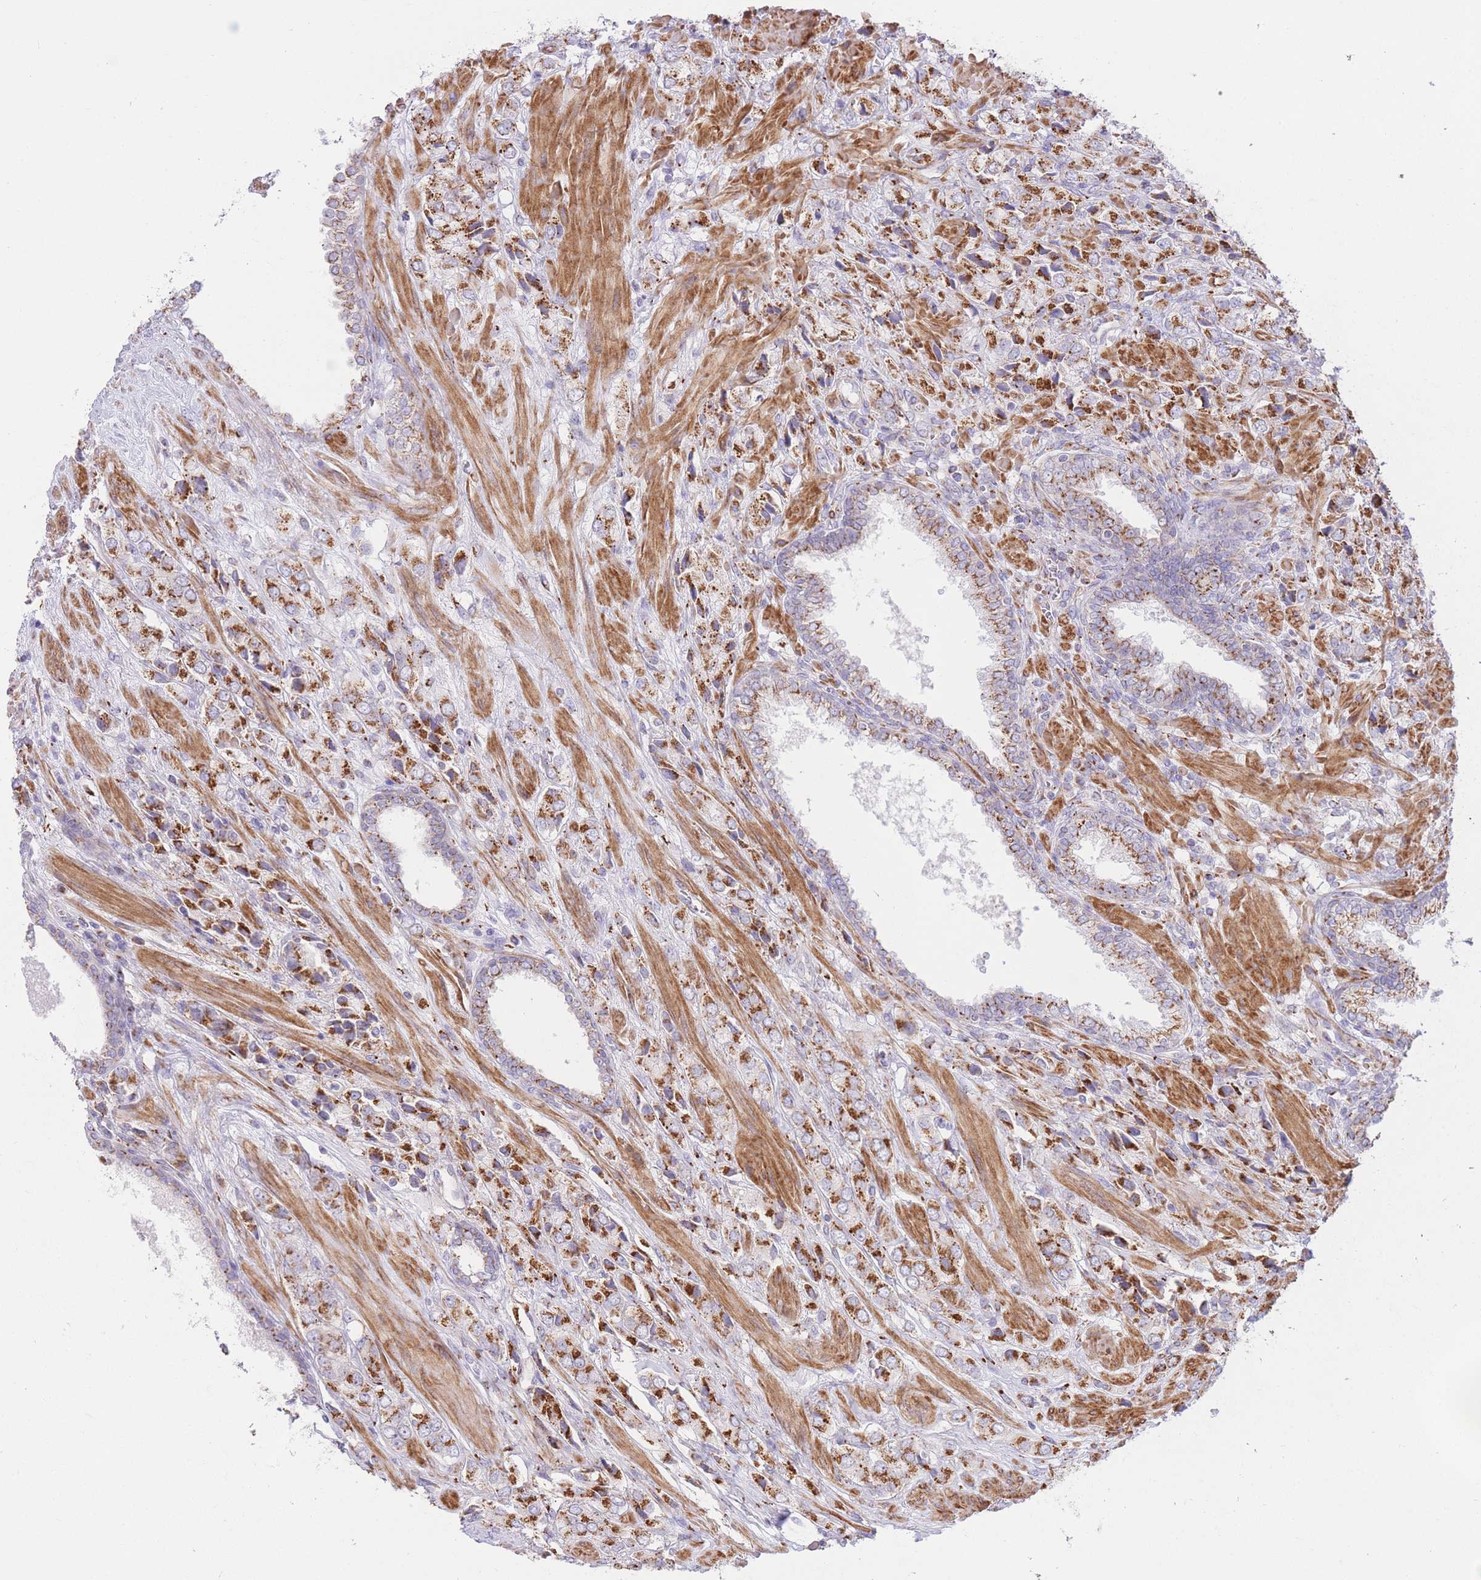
{"staining": {"intensity": "moderate", "quantity": "25%-75%", "location": "cytoplasmic/membranous"}, "tissue": "prostate cancer", "cell_type": "Tumor cells", "image_type": "cancer", "snomed": [{"axis": "morphology", "description": "Adenocarcinoma, High grade"}, {"axis": "topography", "description": "Prostate and seminal vesicle, NOS"}], "caption": "IHC image of neoplastic tissue: prostate adenocarcinoma (high-grade) stained using immunohistochemistry displays medium levels of moderate protein expression localized specifically in the cytoplasmic/membranous of tumor cells, appearing as a cytoplasmic/membranous brown color.", "gene": "MPND", "patient": {"sex": "male", "age": 64}}